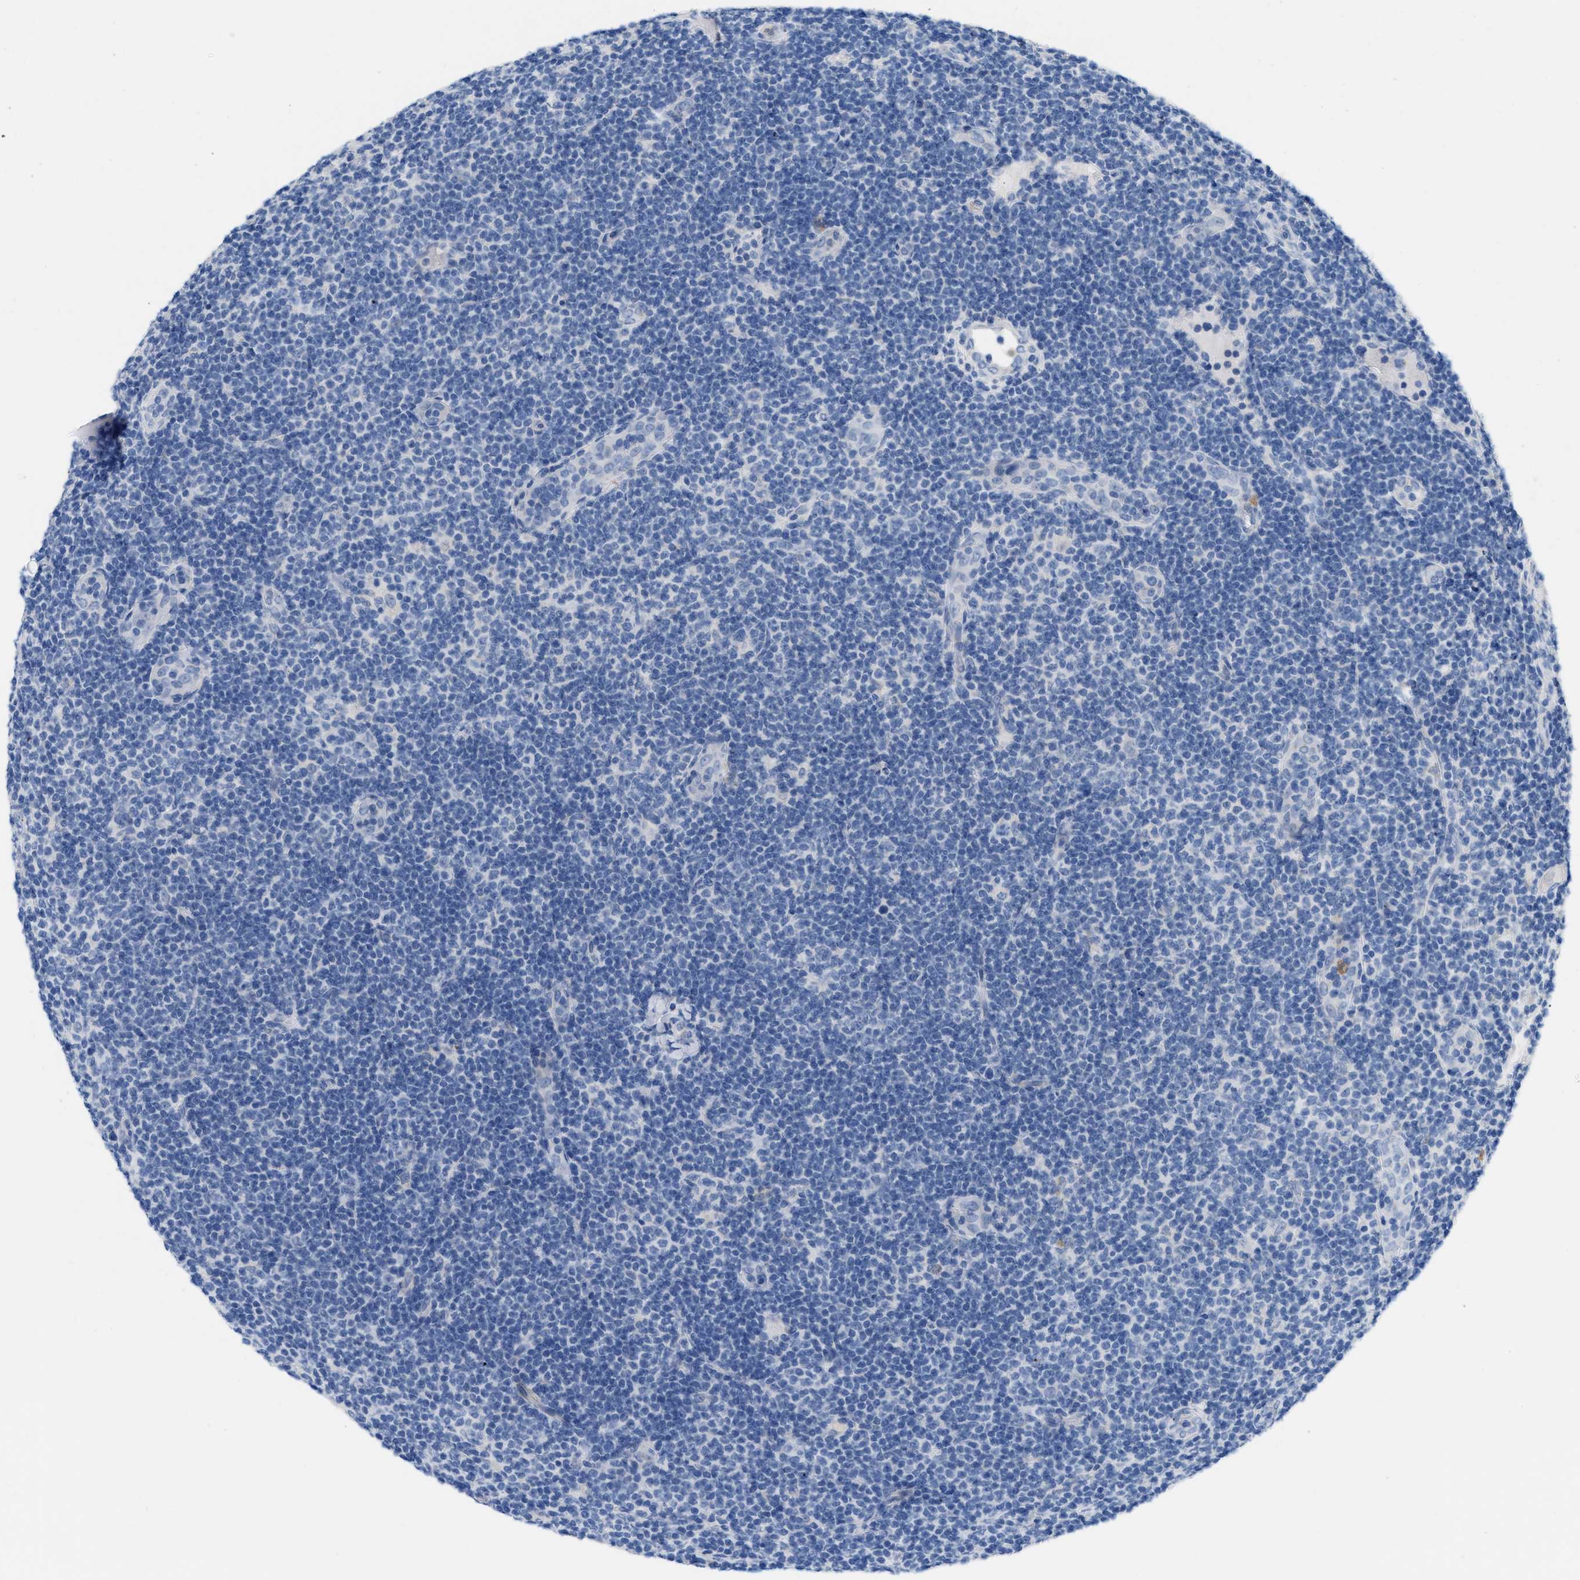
{"staining": {"intensity": "negative", "quantity": "none", "location": "none"}, "tissue": "lymphoma", "cell_type": "Tumor cells", "image_type": "cancer", "snomed": [{"axis": "morphology", "description": "Malignant lymphoma, non-Hodgkin's type, Low grade"}, {"axis": "topography", "description": "Lymph node"}], "caption": "Tumor cells show no significant protein positivity in low-grade malignant lymphoma, non-Hodgkin's type.", "gene": "PLPPR5", "patient": {"sex": "male", "age": 83}}